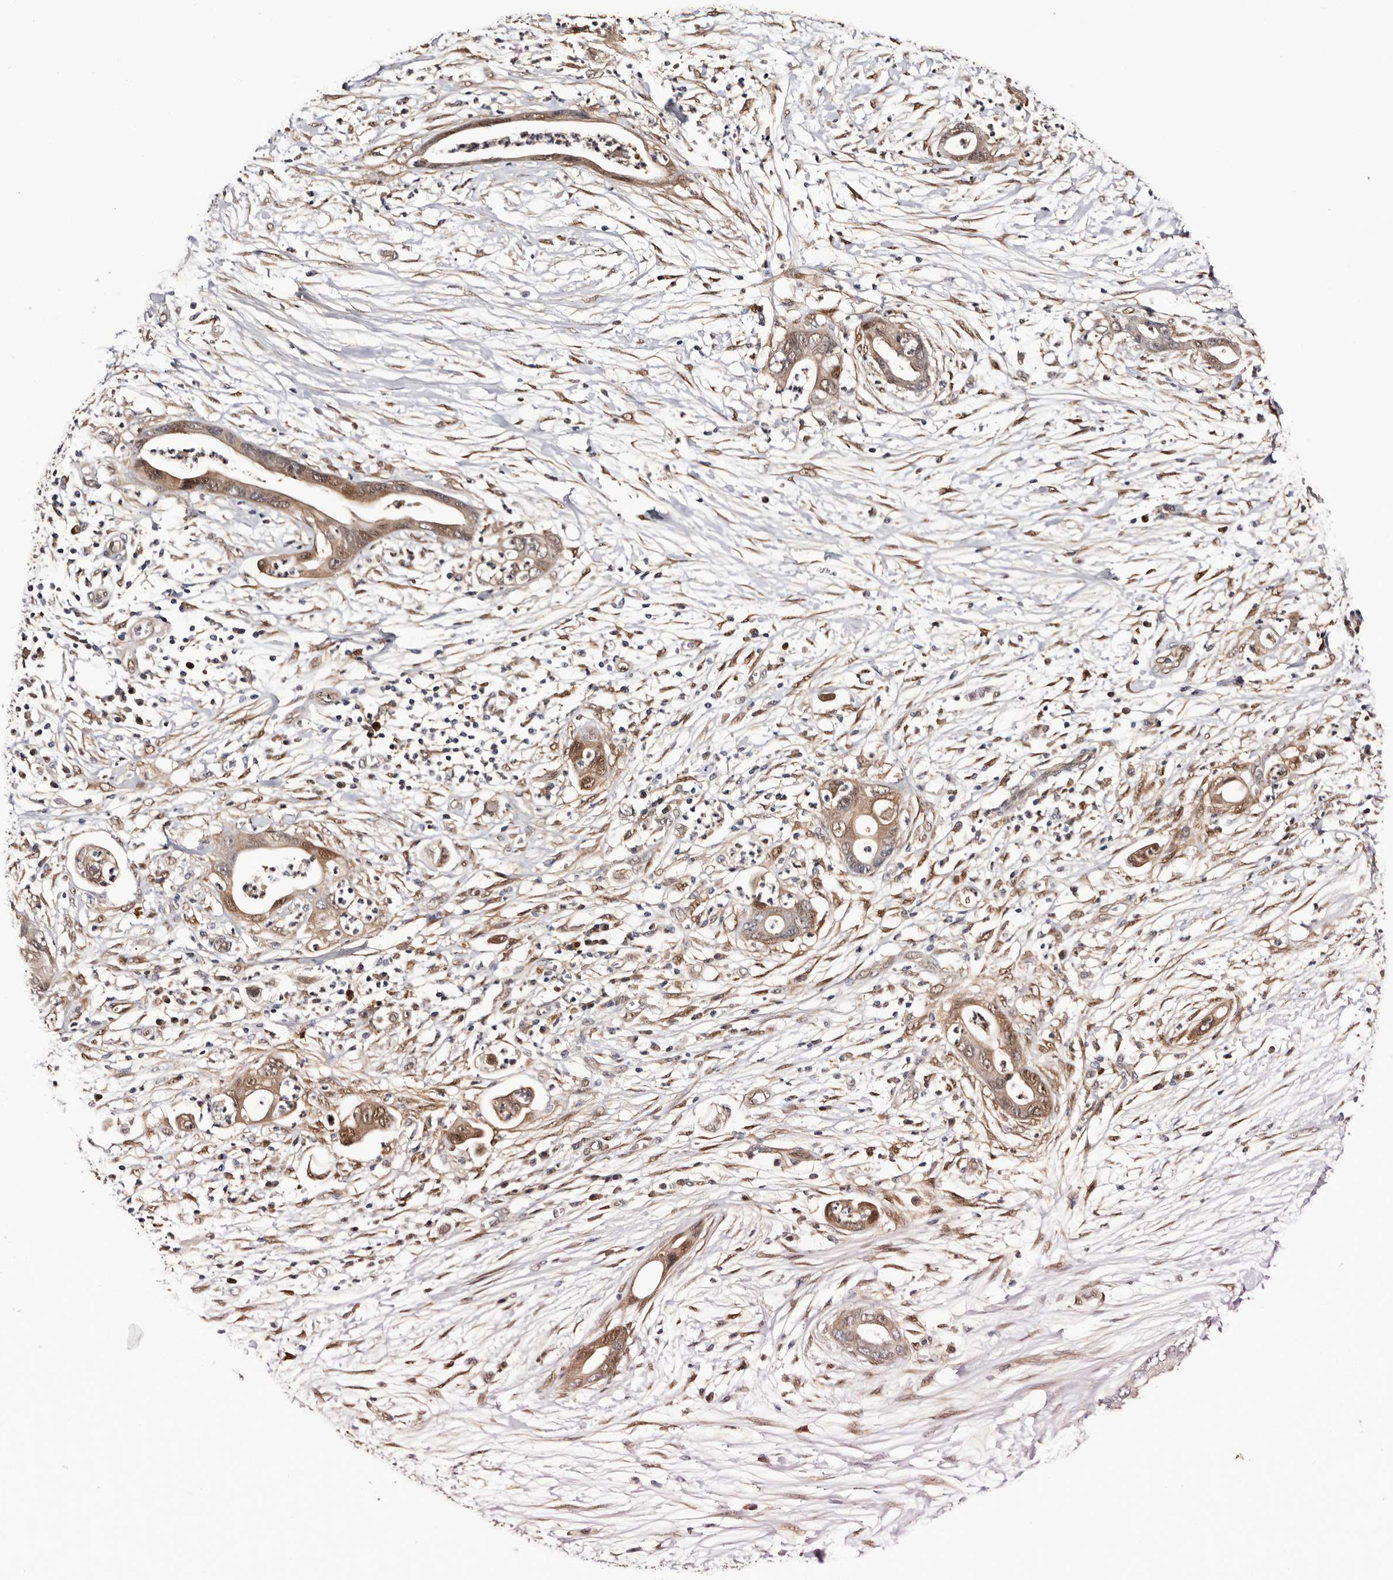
{"staining": {"intensity": "weak", "quantity": ">75%", "location": "cytoplasmic/membranous,nuclear"}, "tissue": "pancreatic cancer", "cell_type": "Tumor cells", "image_type": "cancer", "snomed": [{"axis": "morphology", "description": "Adenocarcinoma, NOS"}, {"axis": "topography", "description": "Pancreas"}], "caption": "Human adenocarcinoma (pancreatic) stained for a protein (brown) reveals weak cytoplasmic/membranous and nuclear positive staining in approximately >75% of tumor cells.", "gene": "TP53I3", "patient": {"sex": "male", "age": 75}}